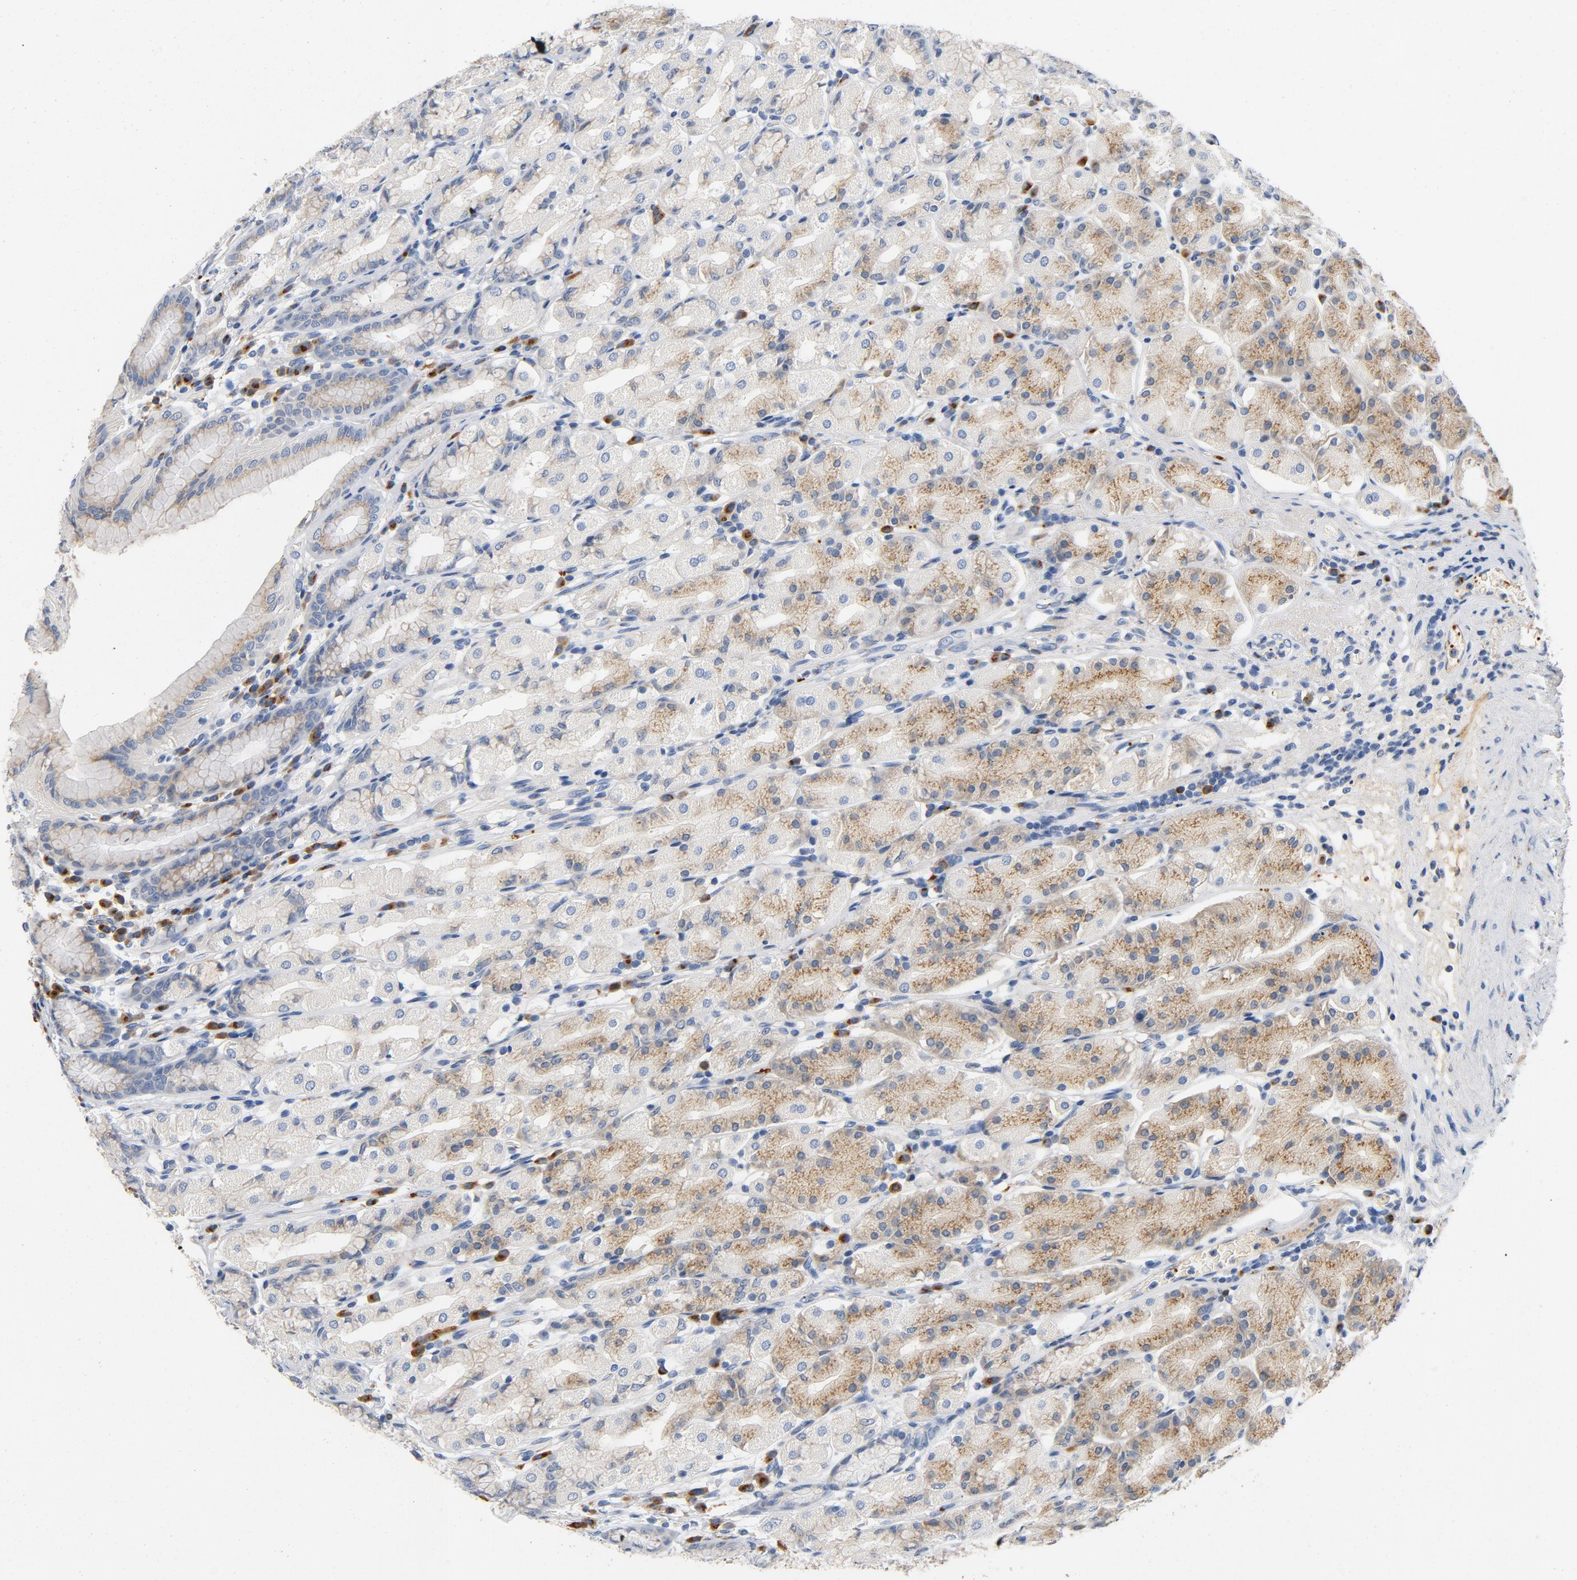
{"staining": {"intensity": "weak", "quantity": "25%-75%", "location": "cytoplasmic/membranous"}, "tissue": "stomach", "cell_type": "Glandular cells", "image_type": "normal", "snomed": [{"axis": "morphology", "description": "Normal tissue, NOS"}, {"axis": "topography", "description": "Stomach, upper"}], "caption": "Glandular cells exhibit weak cytoplasmic/membranous staining in approximately 25%-75% of cells in benign stomach.", "gene": "LMAN2", "patient": {"sex": "male", "age": 68}}